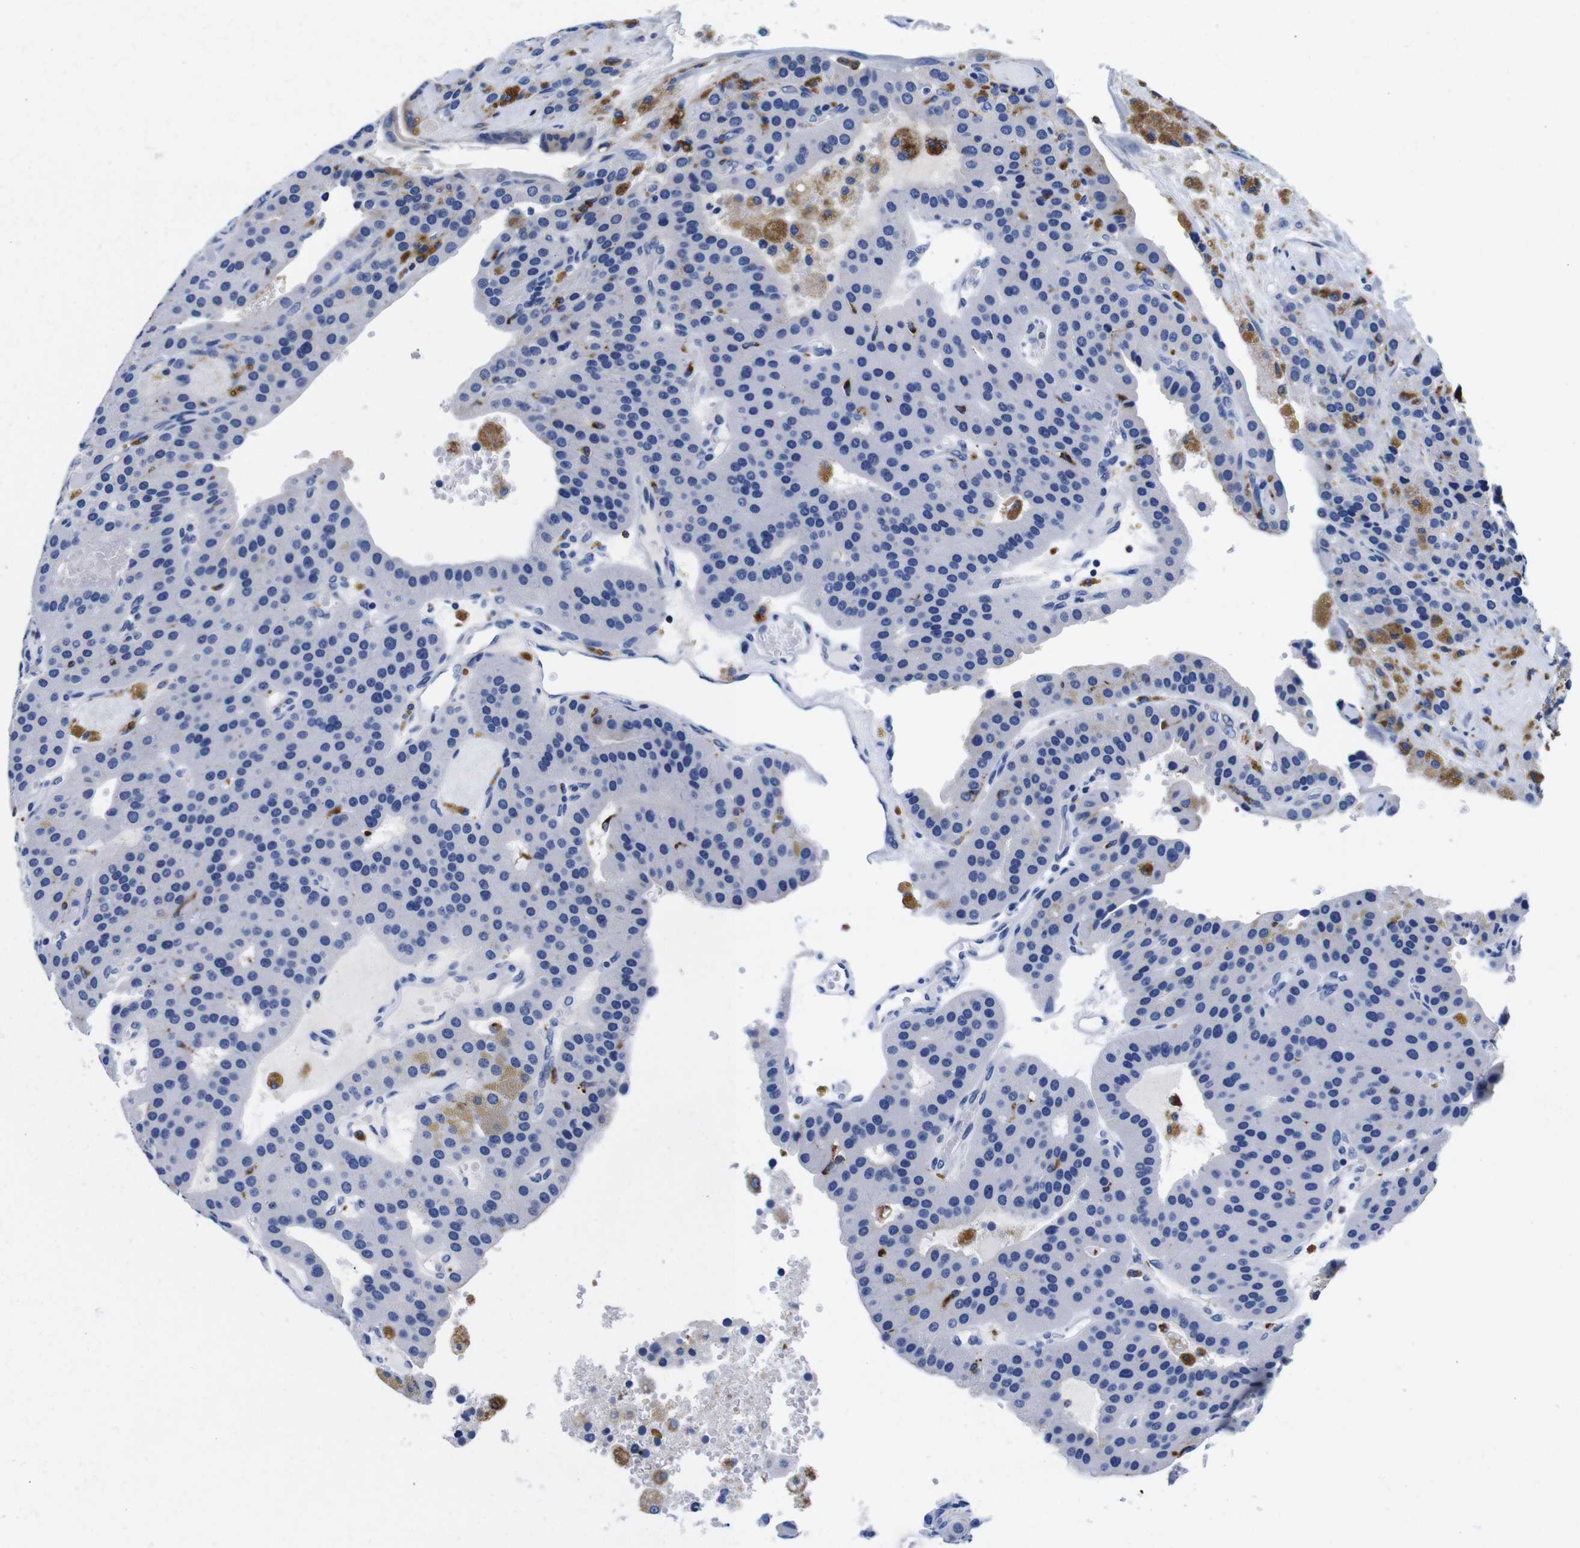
{"staining": {"intensity": "negative", "quantity": "none", "location": "none"}, "tissue": "parathyroid gland", "cell_type": "Glandular cells", "image_type": "normal", "snomed": [{"axis": "morphology", "description": "Normal tissue, NOS"}, {"axis": "morphology", "description": "Adenoma, NOS"}, {"axis": "topography", "description": "Parathyroid gland"}], "caption": "IHC of normal human parathyroid gland exhibits no expression in glandular cells. (Brightfield microscopy of DAB (3,3'-diaminobenzidine) immunohistochemistry (IHC) at high magnification).", "gene": "ENSG00000248993", "patient": {"sex": "female", "age": 86}}